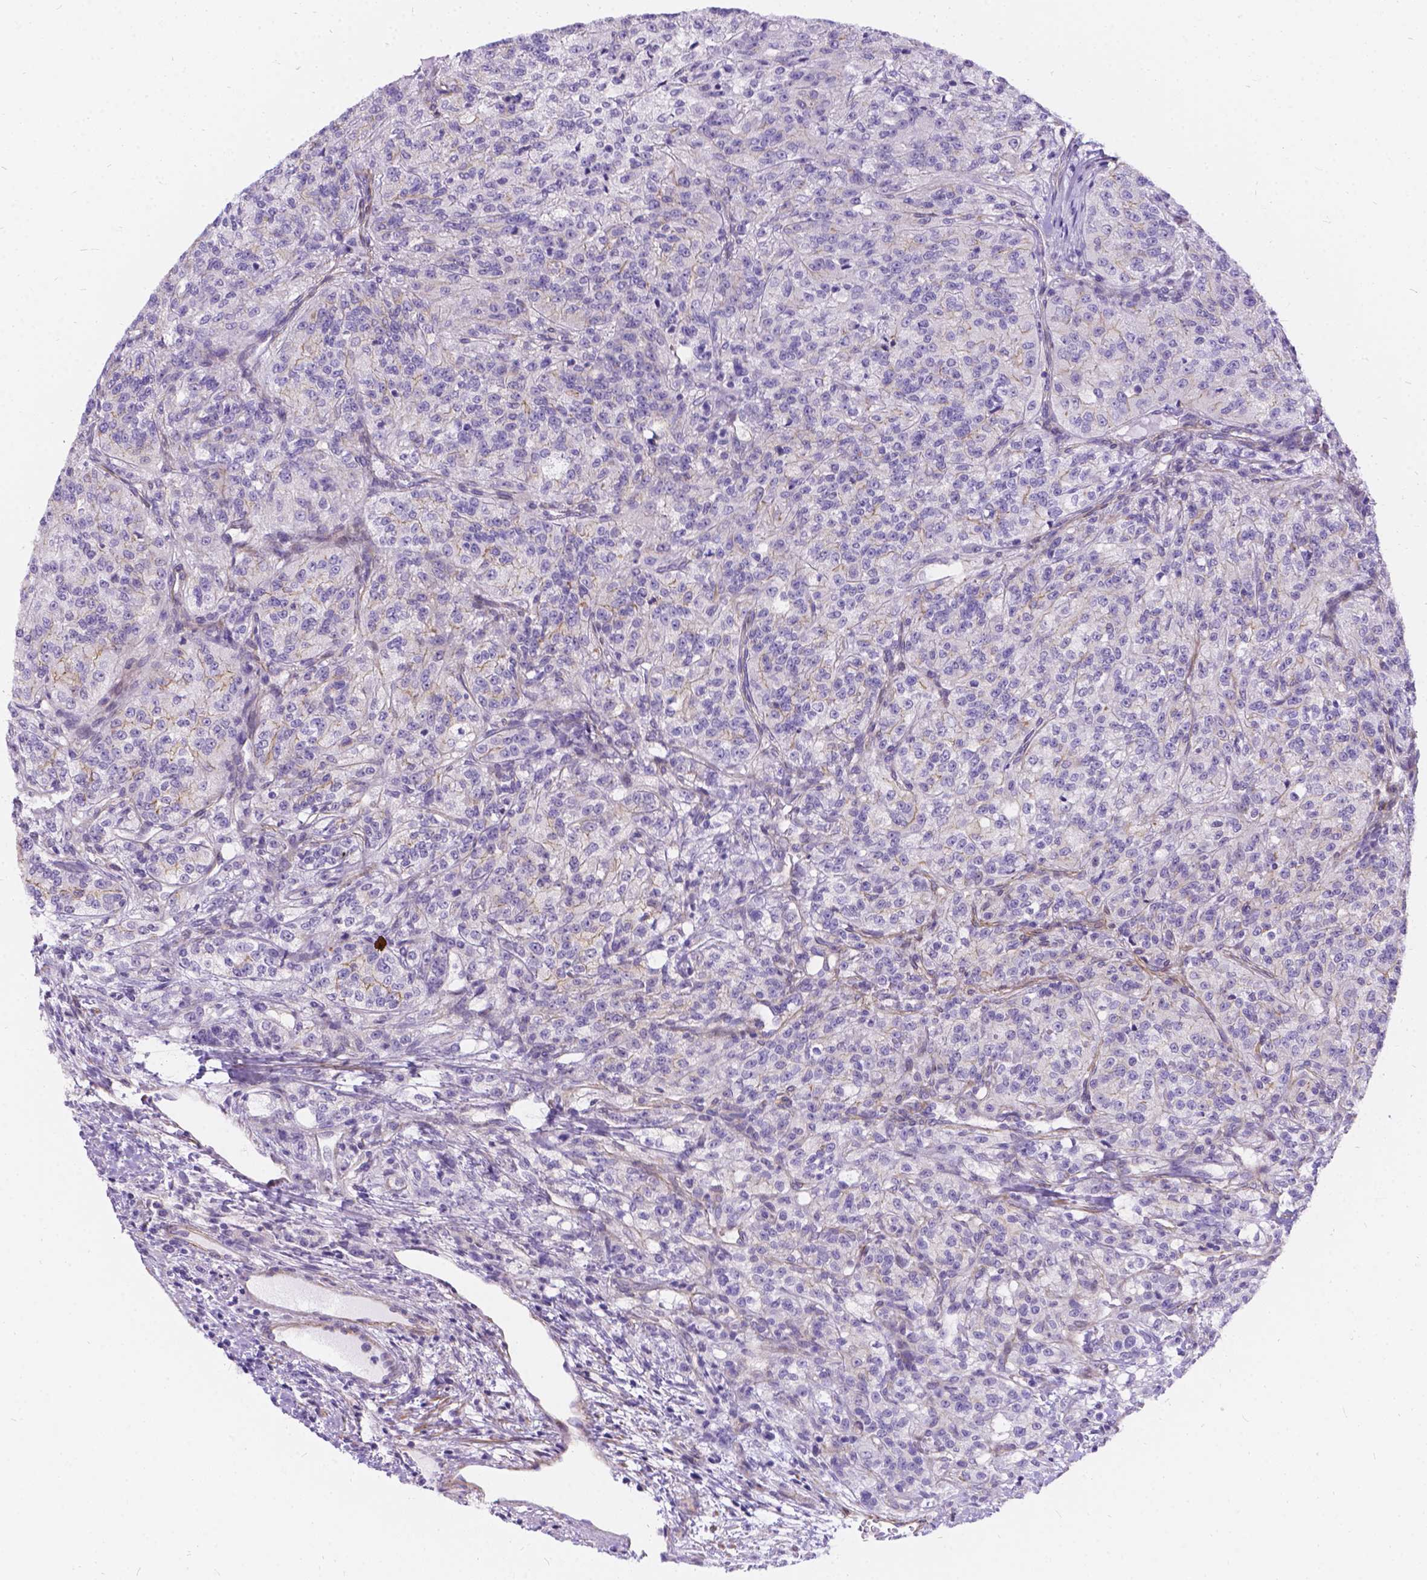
{"staining": {"intensity": "weak", "quantity": "<25%", "location": "cytoplasmic/membranous"}, "tissue": "renal cancer", "cell_type": "Tumor cells", "image_type": "cancer", "snomed": [{"axis": "morphology", "description": "Adenocarcinoma, NOS"}, {"axis": "topography", "description": "Kidney"}], "caption": "Tumor cells show no significant expression in adenocarcinoma (renal). (DAB IHC with hematoxylin counter stain).", "gene": "PALS1", "patient": {"sex": "female", "age": 63}}